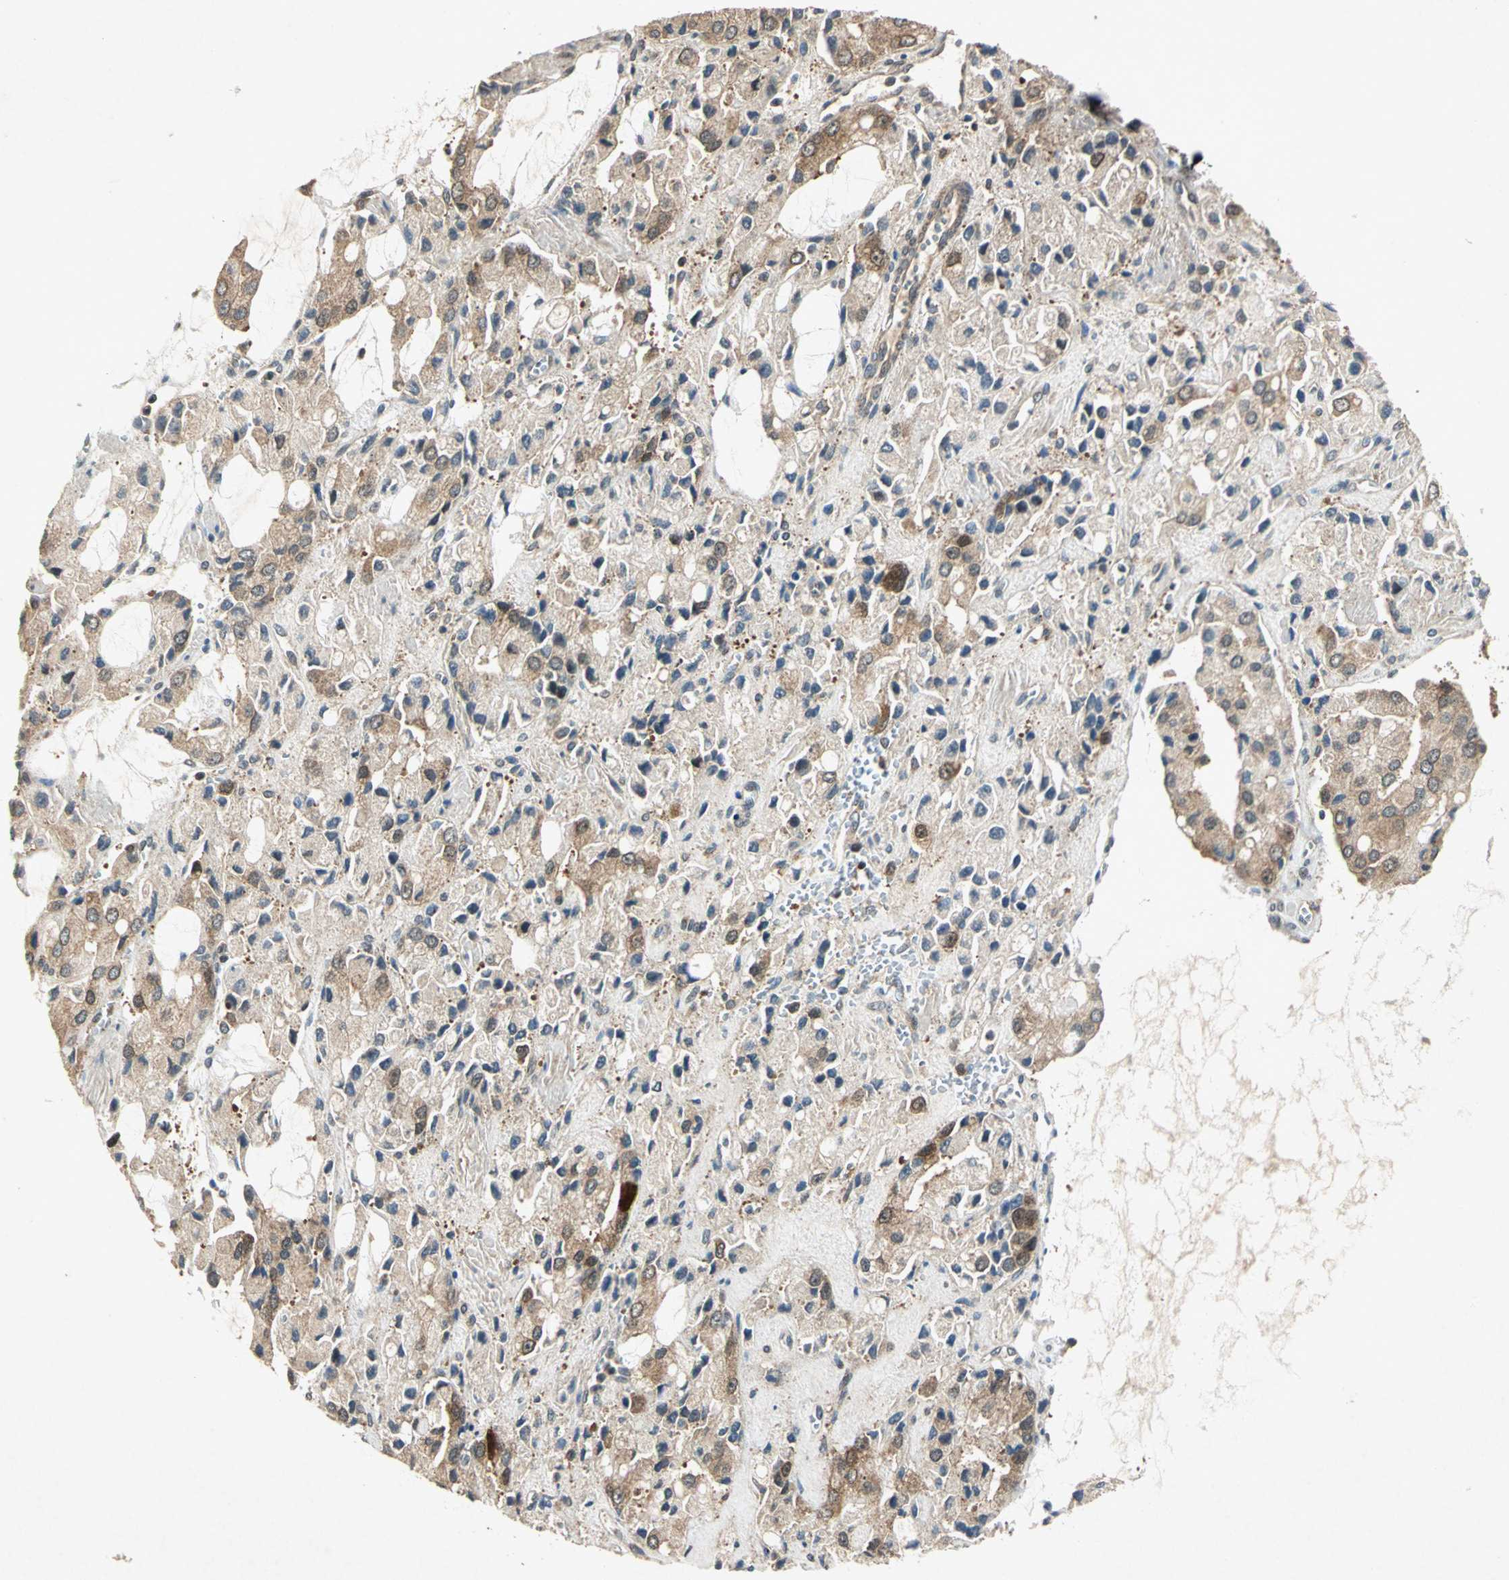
{"staining": {"intensity": "moderate", "quantity": ">75%", "location": "cytoplasmic/membranous"}, "tissue": "prostate cancer", "cell_type": "Tumor cells", "image_type": "cancer", "snomed": [{"axis": "morphology", "description": "Adenocarcinoma, High grade"}, {"axis": "topography", "description": "Prostate"}], "caption": "The image exhibits a brown stain indicating the presence of a protein in the cytoplasmic/membranous of tumor cells in prostate high-grade adenocarcinoma. (DAB (3,3'-diaminobenzidine) = brown stain, brightfield microscopy at high magnification).", "gene": "AHSA1", "patient": {"sex": "male", "age": 67}}